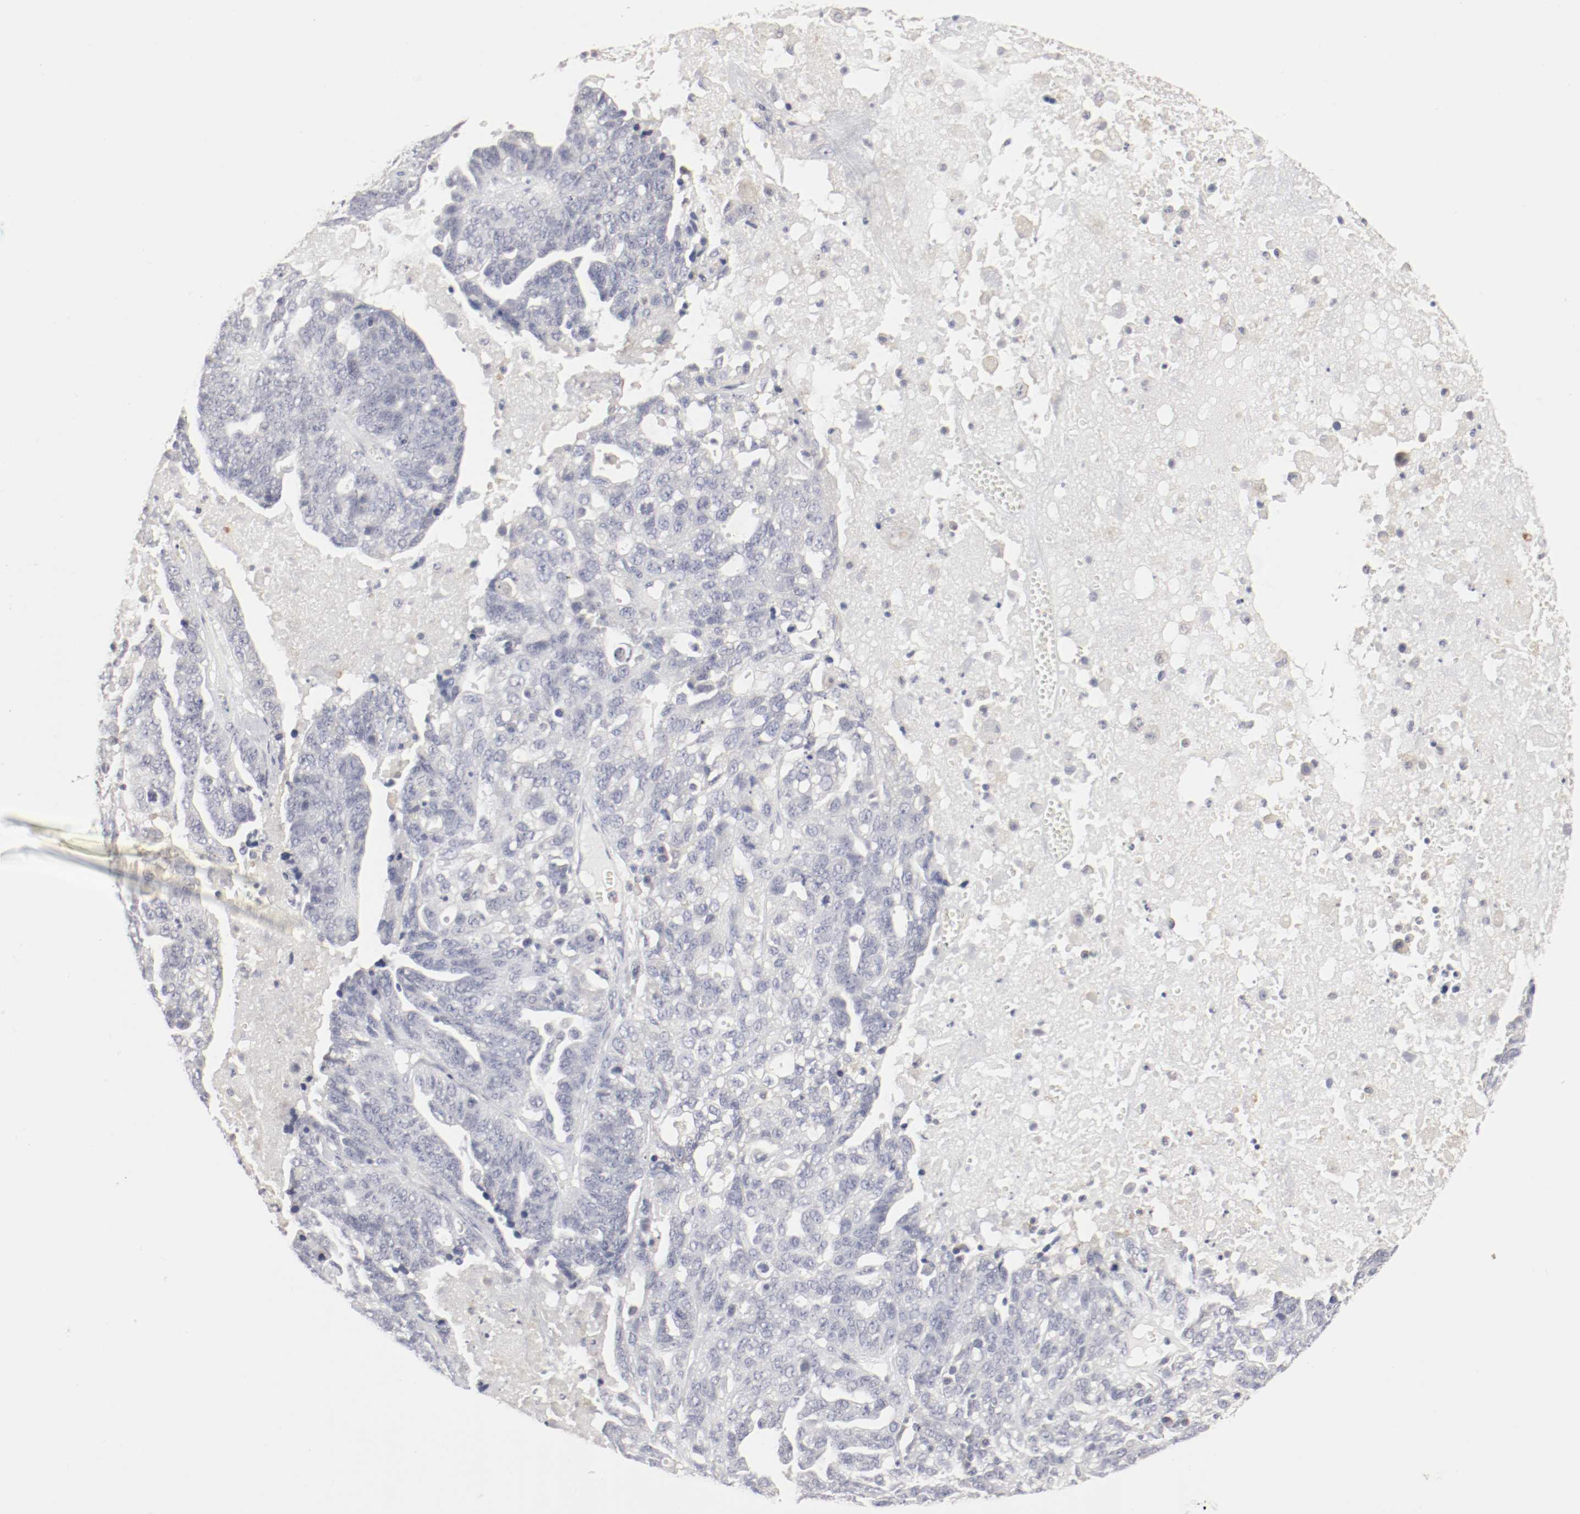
{"staining": {"intensity": "negative", "quantity": "none", "location": "none"}, "tissue": "ovarian cancer", "cell_type": "Tumor cells", "image_type": "cancer", "snomed": [{"axis": "morphology", "description": "Cystadenocarcinoma, serous, NOS"}, {"axis": "topography", "description": "Ovary"}], "caption": "Immunohistochemistry (IHC) histopathology image of neoplastic tissue: ovarian cancer stained with DAB reveals no significant protein staining in tumor cells.", "gene": "ITGAX", "patient": {"sex": "female", "age": 71}}